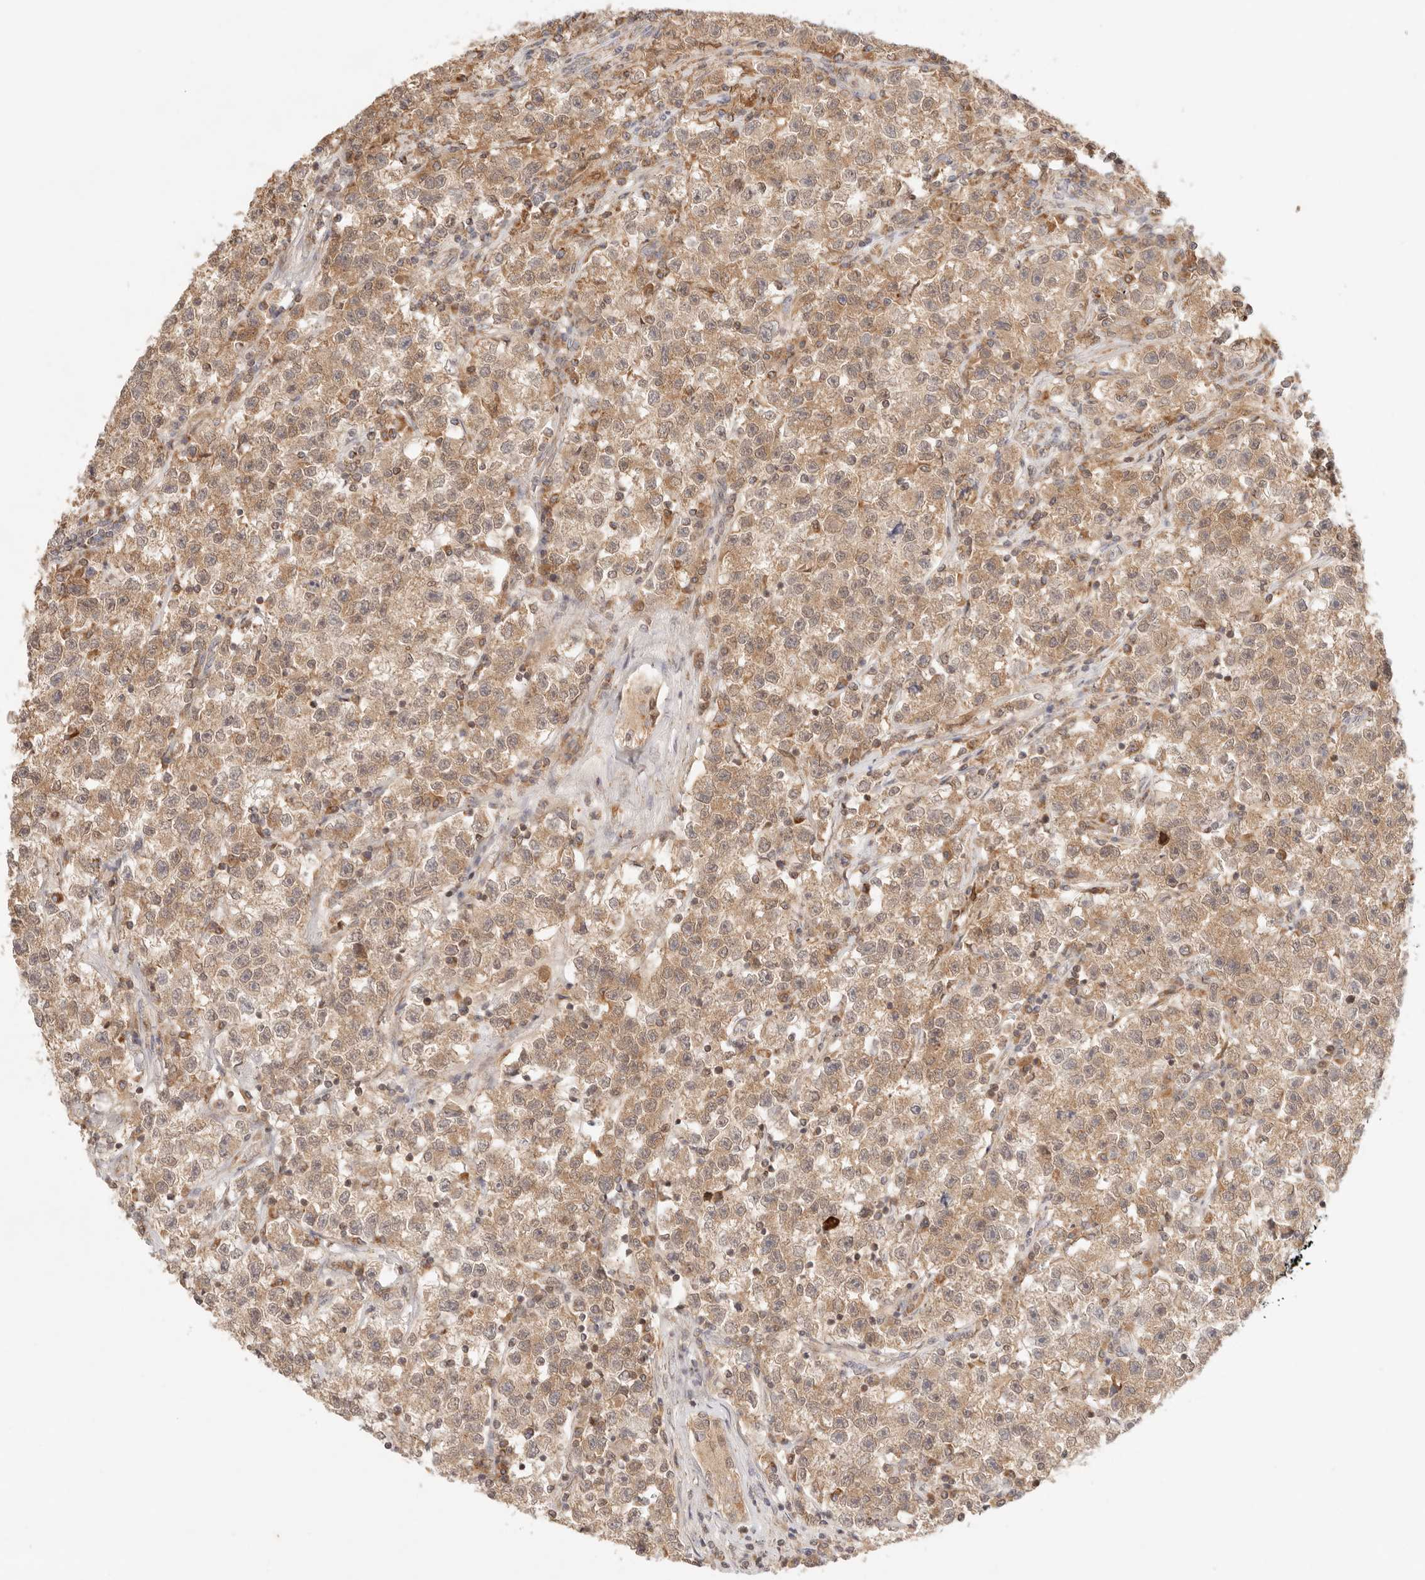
{"staining": {"intensity": "moderate", "quantity": ">75%", "location": "cytoplasmic/membranous"}, "tissue": "testis cancer", "cell_type": "Tumor cells", "image_type": "cancer", "snomed": [{"axis": "morphology", "description": "Seminoma, NOS"}, {"axis": "topography", "description": "Testis"}], "caption": "This histopathology image demonstrates immunohistochemistry staining of seminoma (testis), with medium moderate cytoplasmic/membranous staining in approximately >75% of tumor cells.", "gene": "COA6", "patient": {"sex": "male", "age": 22}}